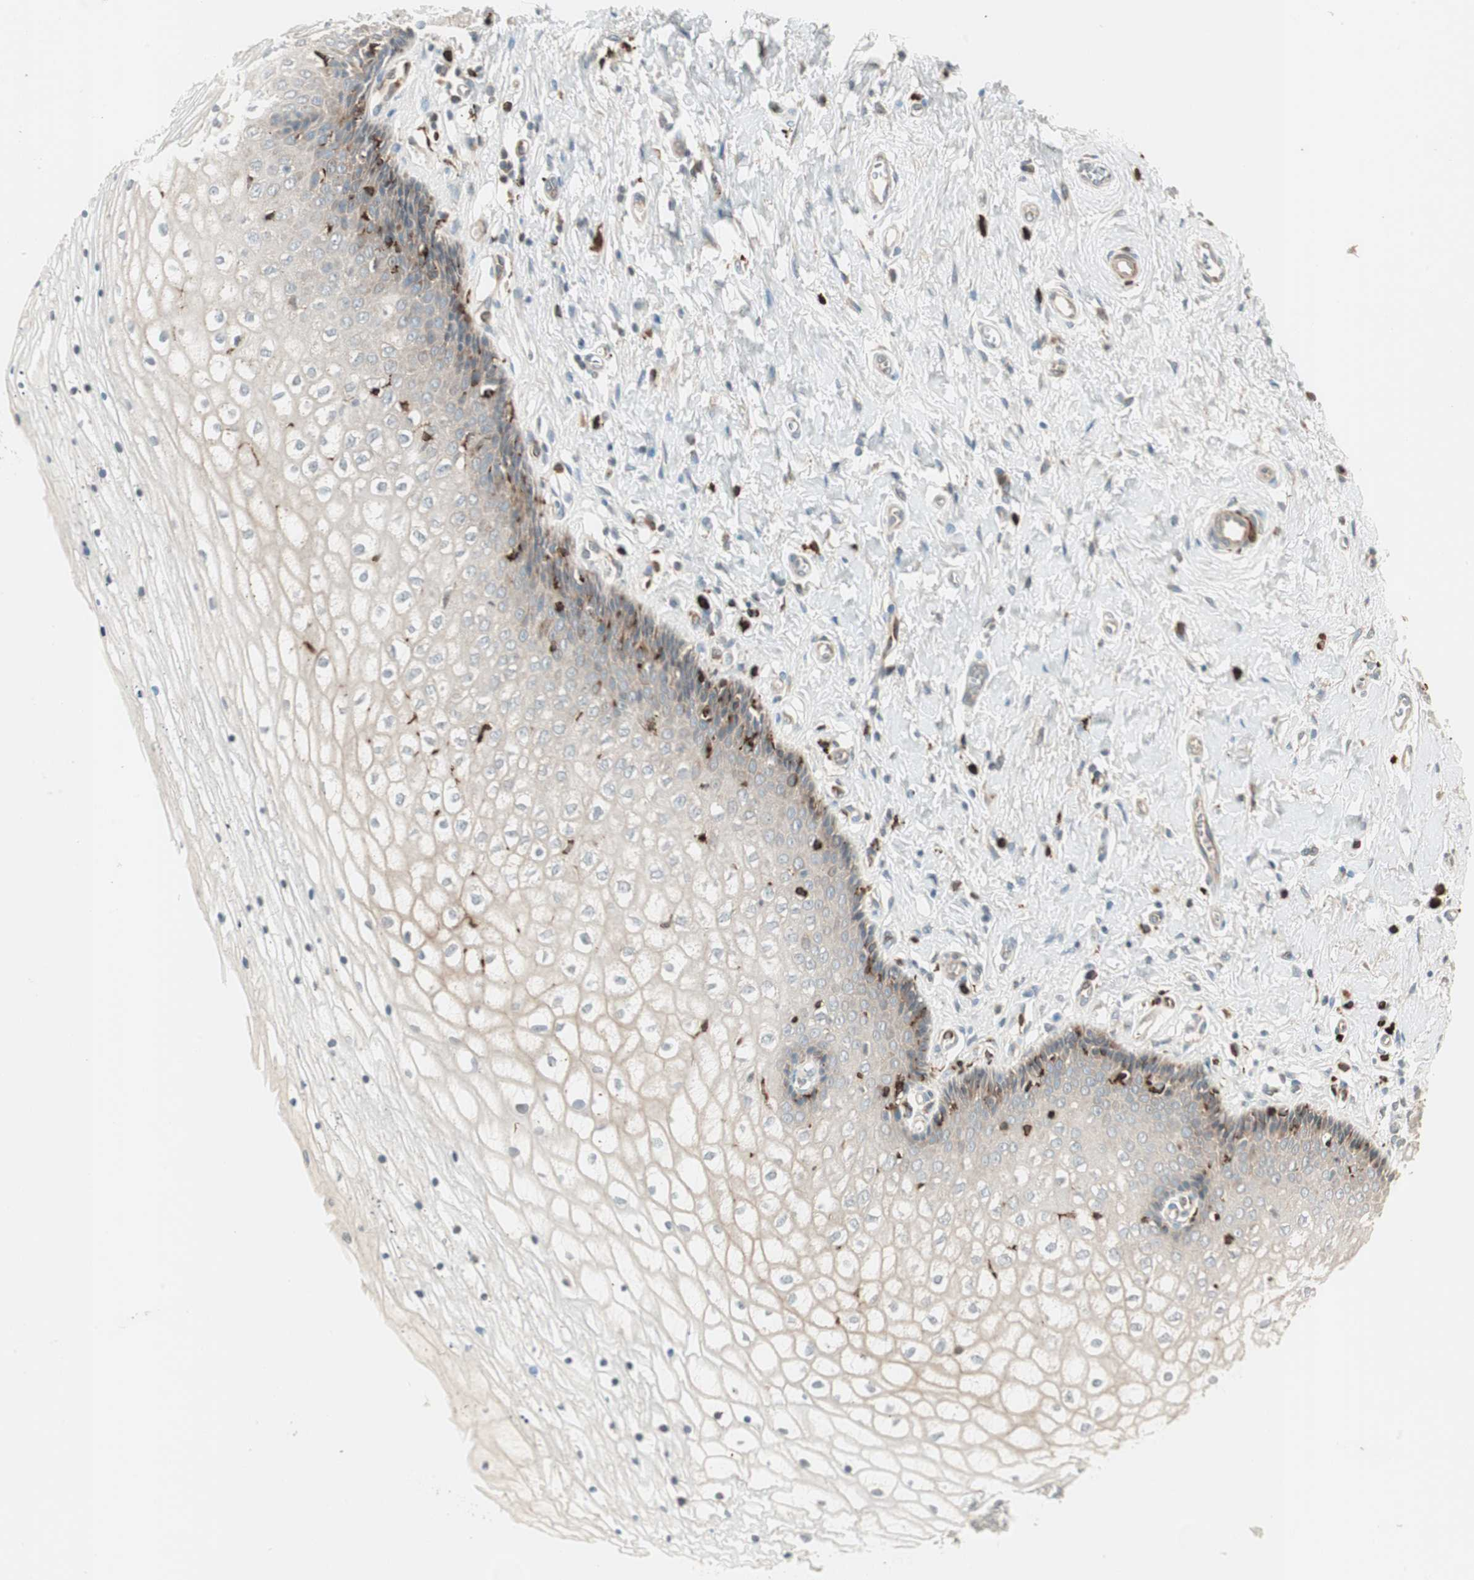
{"staining": {"intensity": "weak", "quantity": "<25%", "location": "cytoplasmic/membranous"}, "tissue": "vagina", "cell_type": "Squamous epithelial cells", "image_type": "normal", "snomed": [{"axis": "morphology", "description": "Normal tissue, NOS"}, {"axis": "topography", "description": "Soft tissue"}, {"axis": "topography", "description": "Vagina"}], "caption": "IHC micrograph of normal vagina stained for a protein (brown), which reveals no expression in squamous epithelial cells. The staining was performed using DAB to visualize the protein expression in brown, while the nuclei were stained in blue with hematoxylin (Magnification: 20x).", "gene": "SFRP1", "patient": {"sex": "female", "age": 61}}